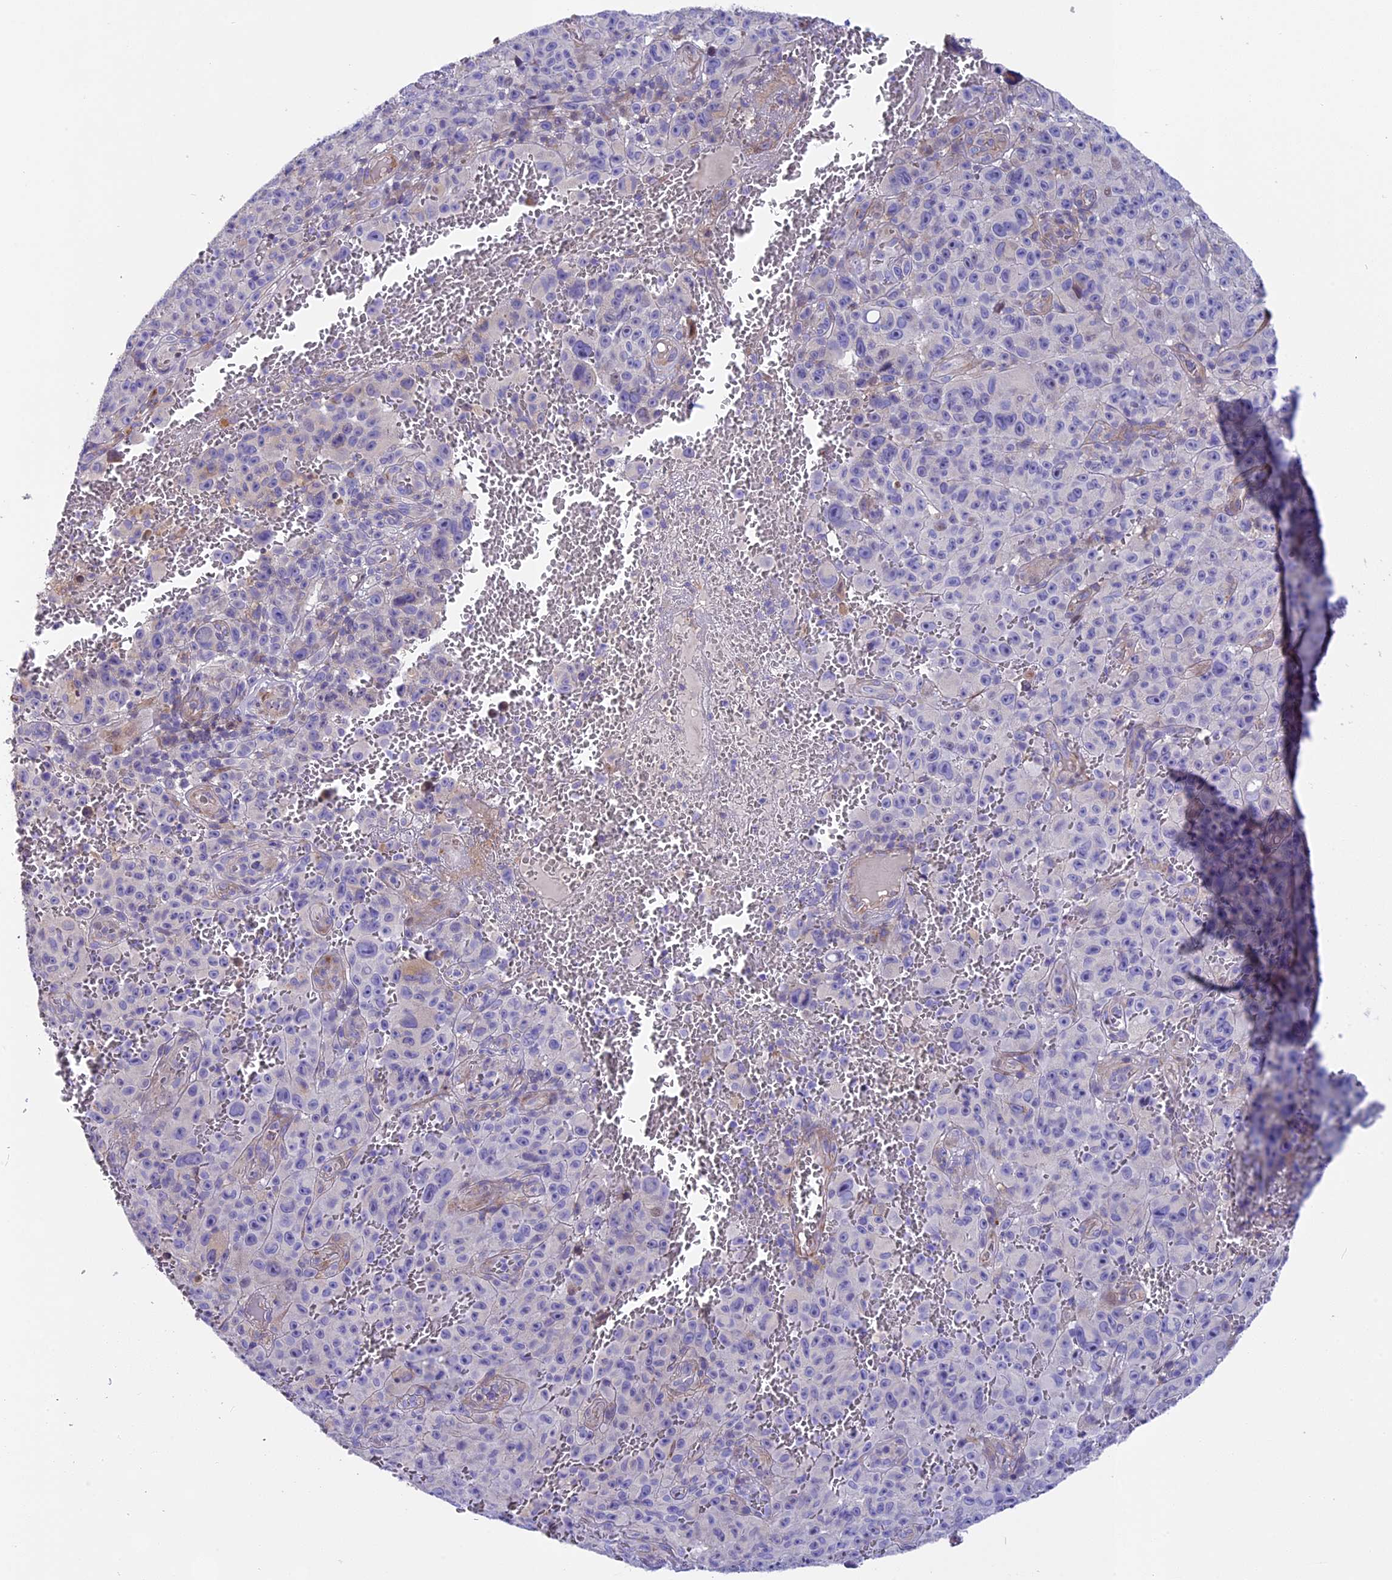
{"staining": {"intensity": "negative", "quantity": "none", "location": "none"}, "tissue": "melanoma", "cell_type": "Tumor cells", "image_type": "cancer", "snomed": [{"axis": "morphology", "description": "Malignant melanoma, NOS"}, {"axis": "topography", "description": "Skin"}], "caption": "A photomicrograph of human melanoma is negative for staining in tumor cells. (DAB (3,3'-diaminobenzidine) IHC, high magnification).", "gene": "PIGU", "patient": {"sex": "female", "age": 82}}